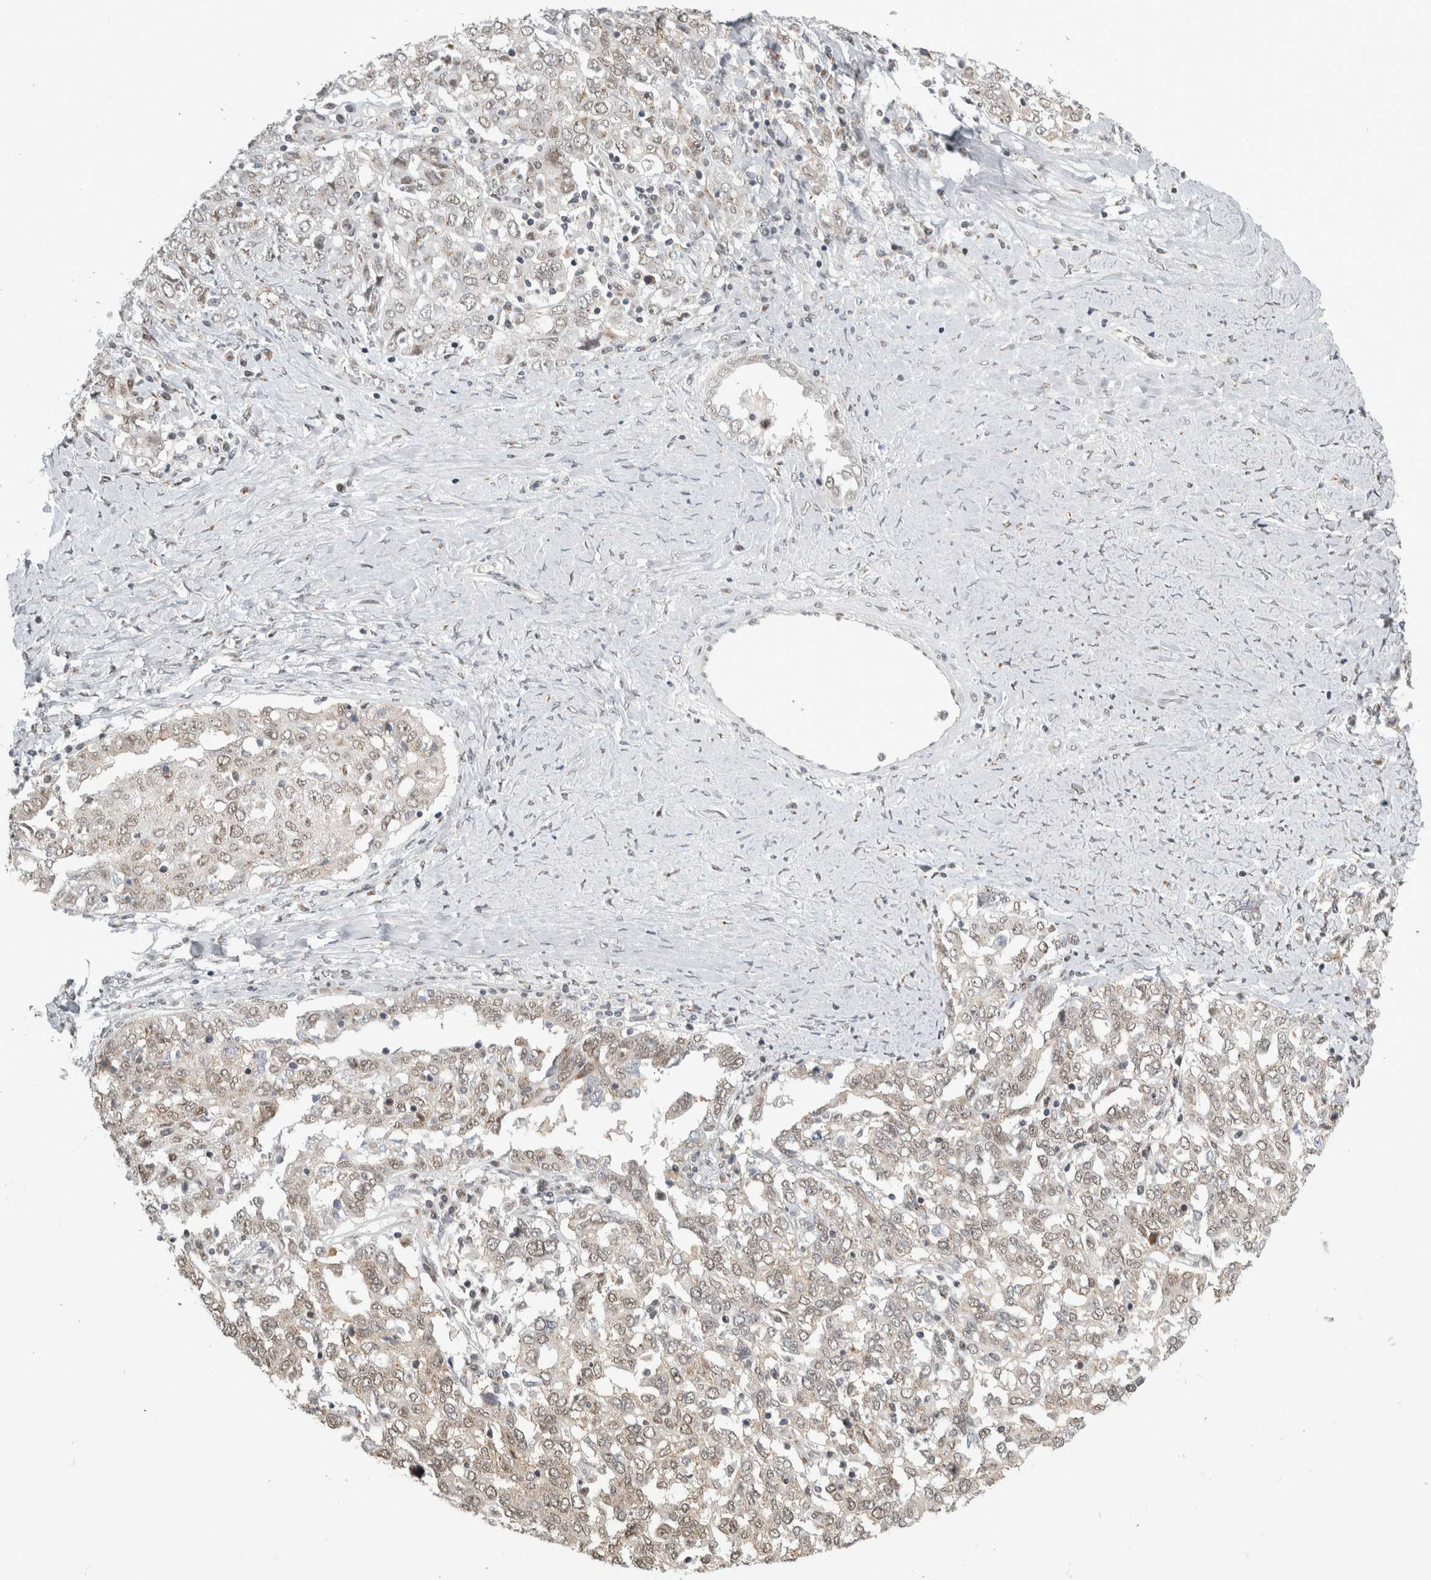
{"staining": {"intensity": "weak", "quantity": "25%-75%", "location": "cytoplasmic/membranous,nuclear"}, "tissue": "ovarian cancer", "cell_type": "Tumor cells", "image_type": "cancer", "snomed": [{"axis": "morphology", "description": "Carcinoma, endometroid"}, {"axis": "topography", "description": "Ovary"}], "caption": "Weak cytoplasmic/membranous and nuclear positivity for a protein is present in approximately 25%-75% of tumor cells of ovarian cancer using immunohistochemistry.", "gene": "ZMYND8", "patient": {"sex": "female", "age": 62}}